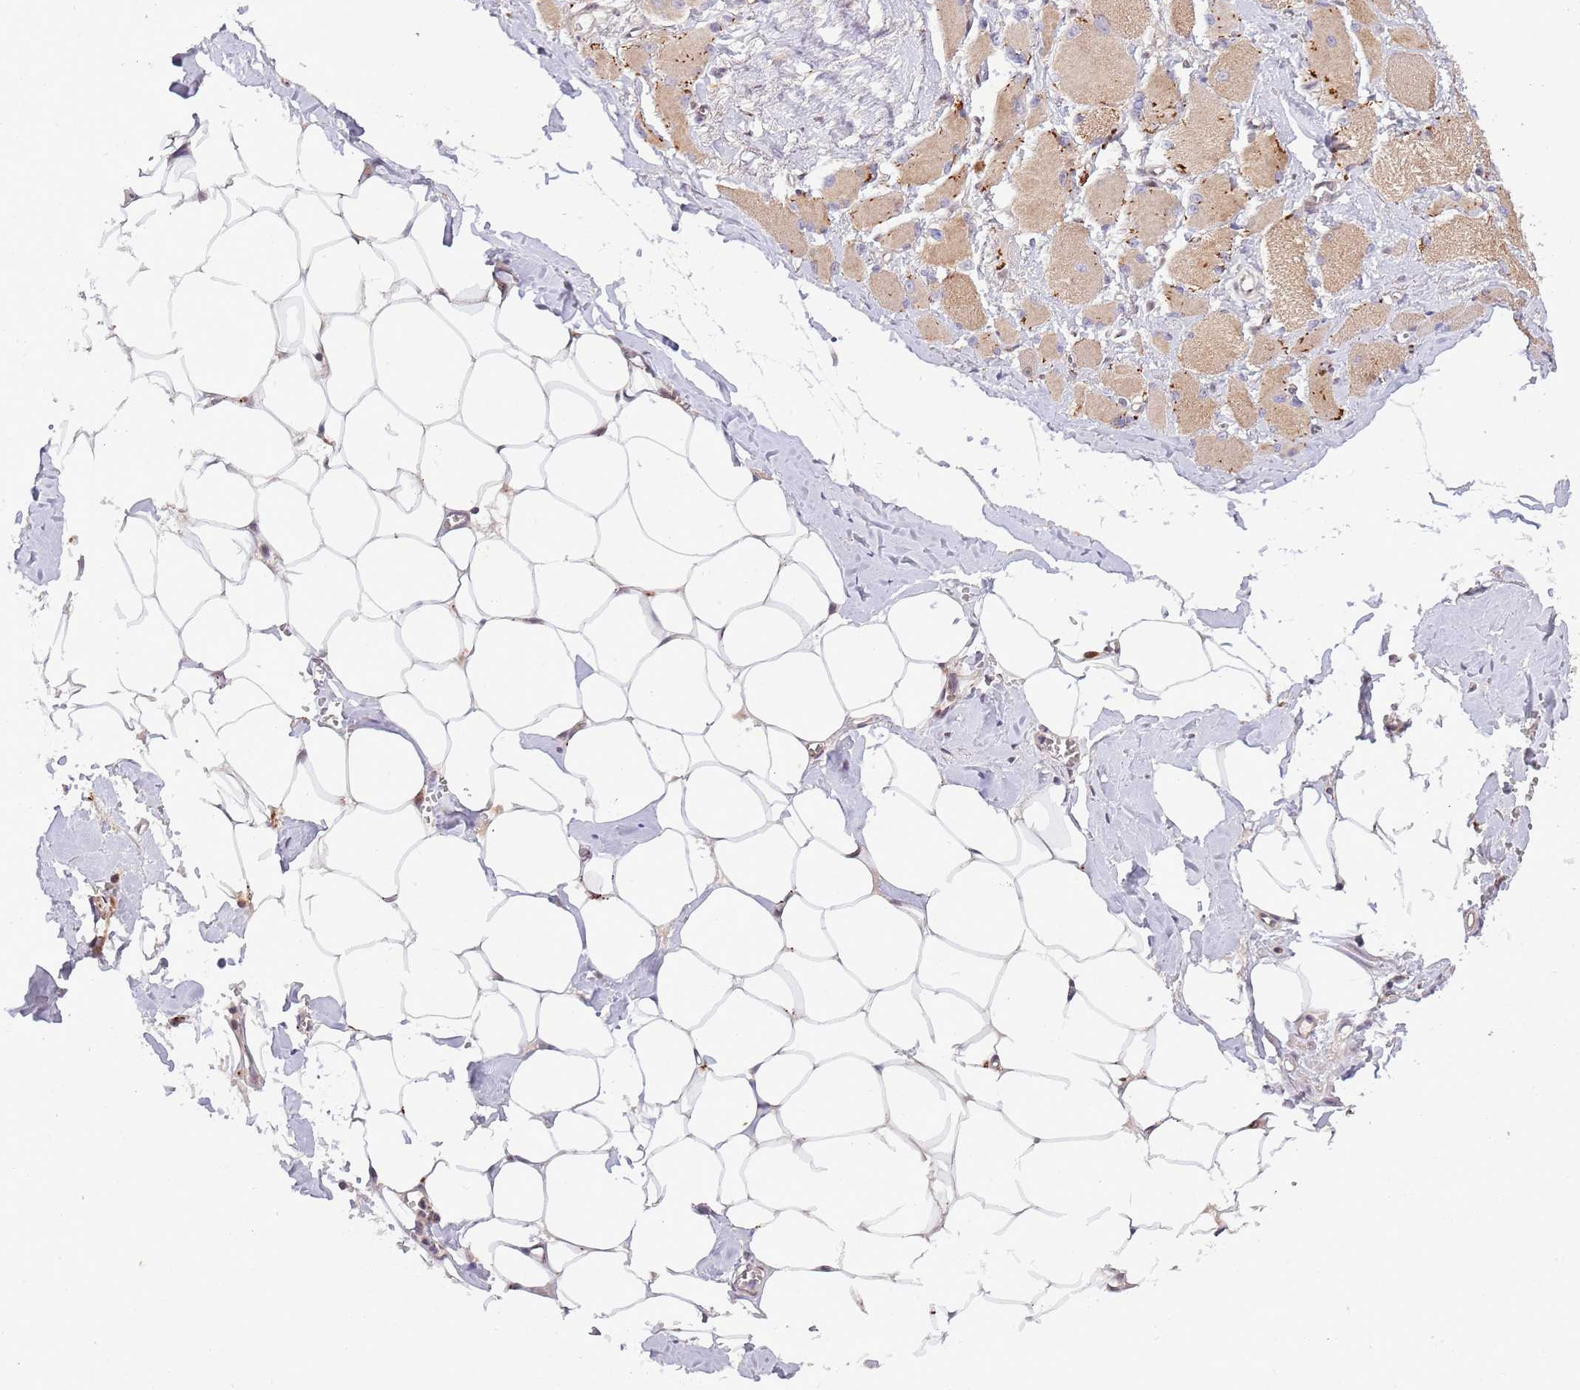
{"staining": {"intensity": "moderate", "quantity": ">75%", "location": "cytoplasmic/membranous"}, "tissue": "skeletal muscle", "cell_type": "Myocytes", "image_type": "normal", "snomed": [{"axis": "morphology", "description": "Normal tissue, NOS"}, {"axis": "morphology", "description": "Basal cell carcinoma"}, {"axis": "topography", "description": "Skeletal muscle"}], "caption": "Myocytes demonstrate medium levels of moderate cytoplasmic/membranous expression in approximately >75% of cells in benign human skeletal muscle. (Stains: DAB (3,3'-diaminobenzidine) in brown, nuclei in blue, Microscopy: brightfield microscopy at high magnification).", "gene": "TRIM27", "patient": {"sex": "female", "age": 64}}